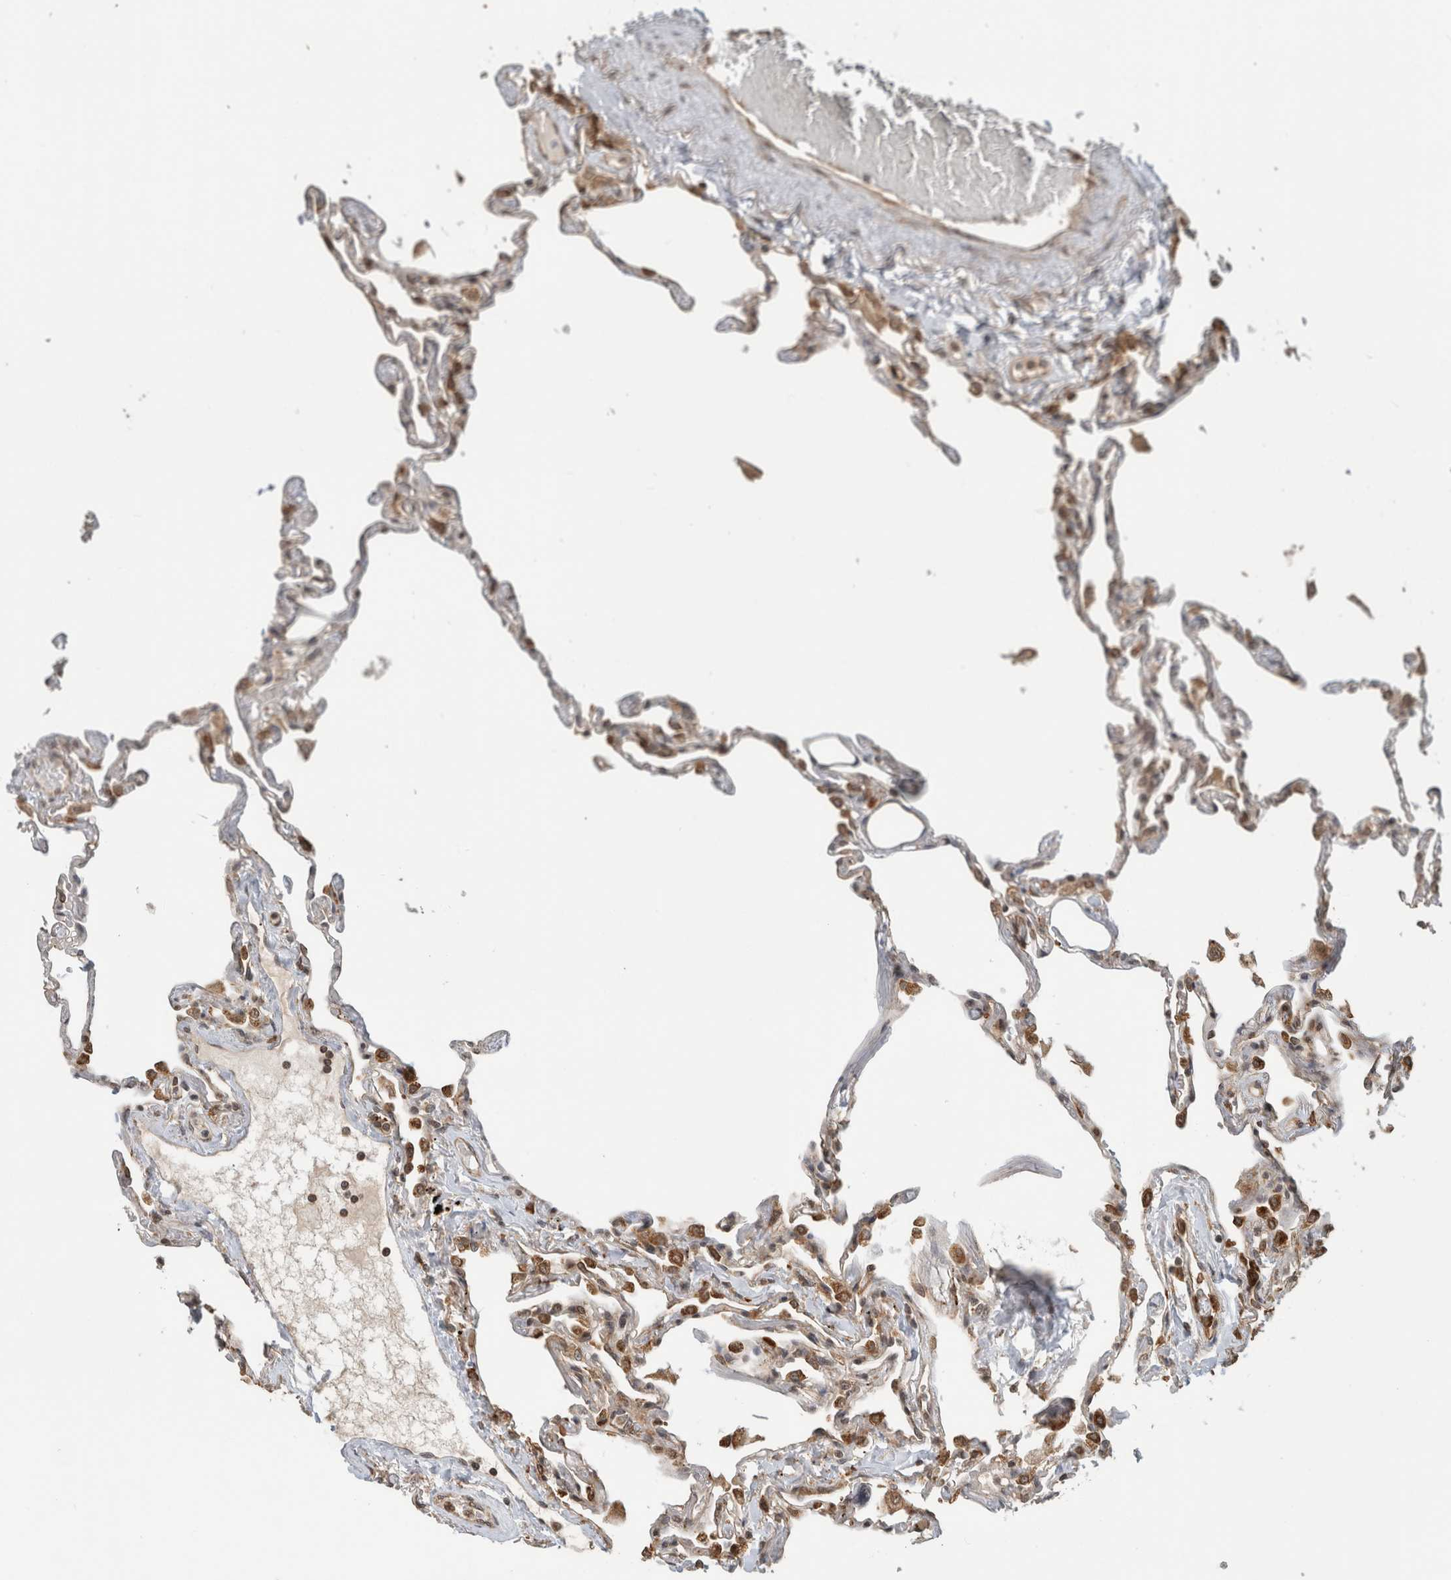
{"staining": {"intensity": "moderate", "quantity": "<25%", "location": "cytoplasmic/membranous"}, "tissue": "lung", "cell_type": "Alveolar cells", "image_type": "normal", "snomed": [{"axis": "morphology", "description": "Normal tissue, NOS"}, {"axis": "topography", "description": "Lung"}], "caption": "Lung was stained to show a protein in brown. There is low levels of moderate cytoplasmic/membranous staining in approximately <25% of alveolar cells. (Stains: DAB (3,3'-diaminobenzidine) in brown, nuclei in blue, Microscopy: brightfield microscopy at high magnification).", "gene": "MS4A7", "patient": {"sex": "female", "age": 67}}